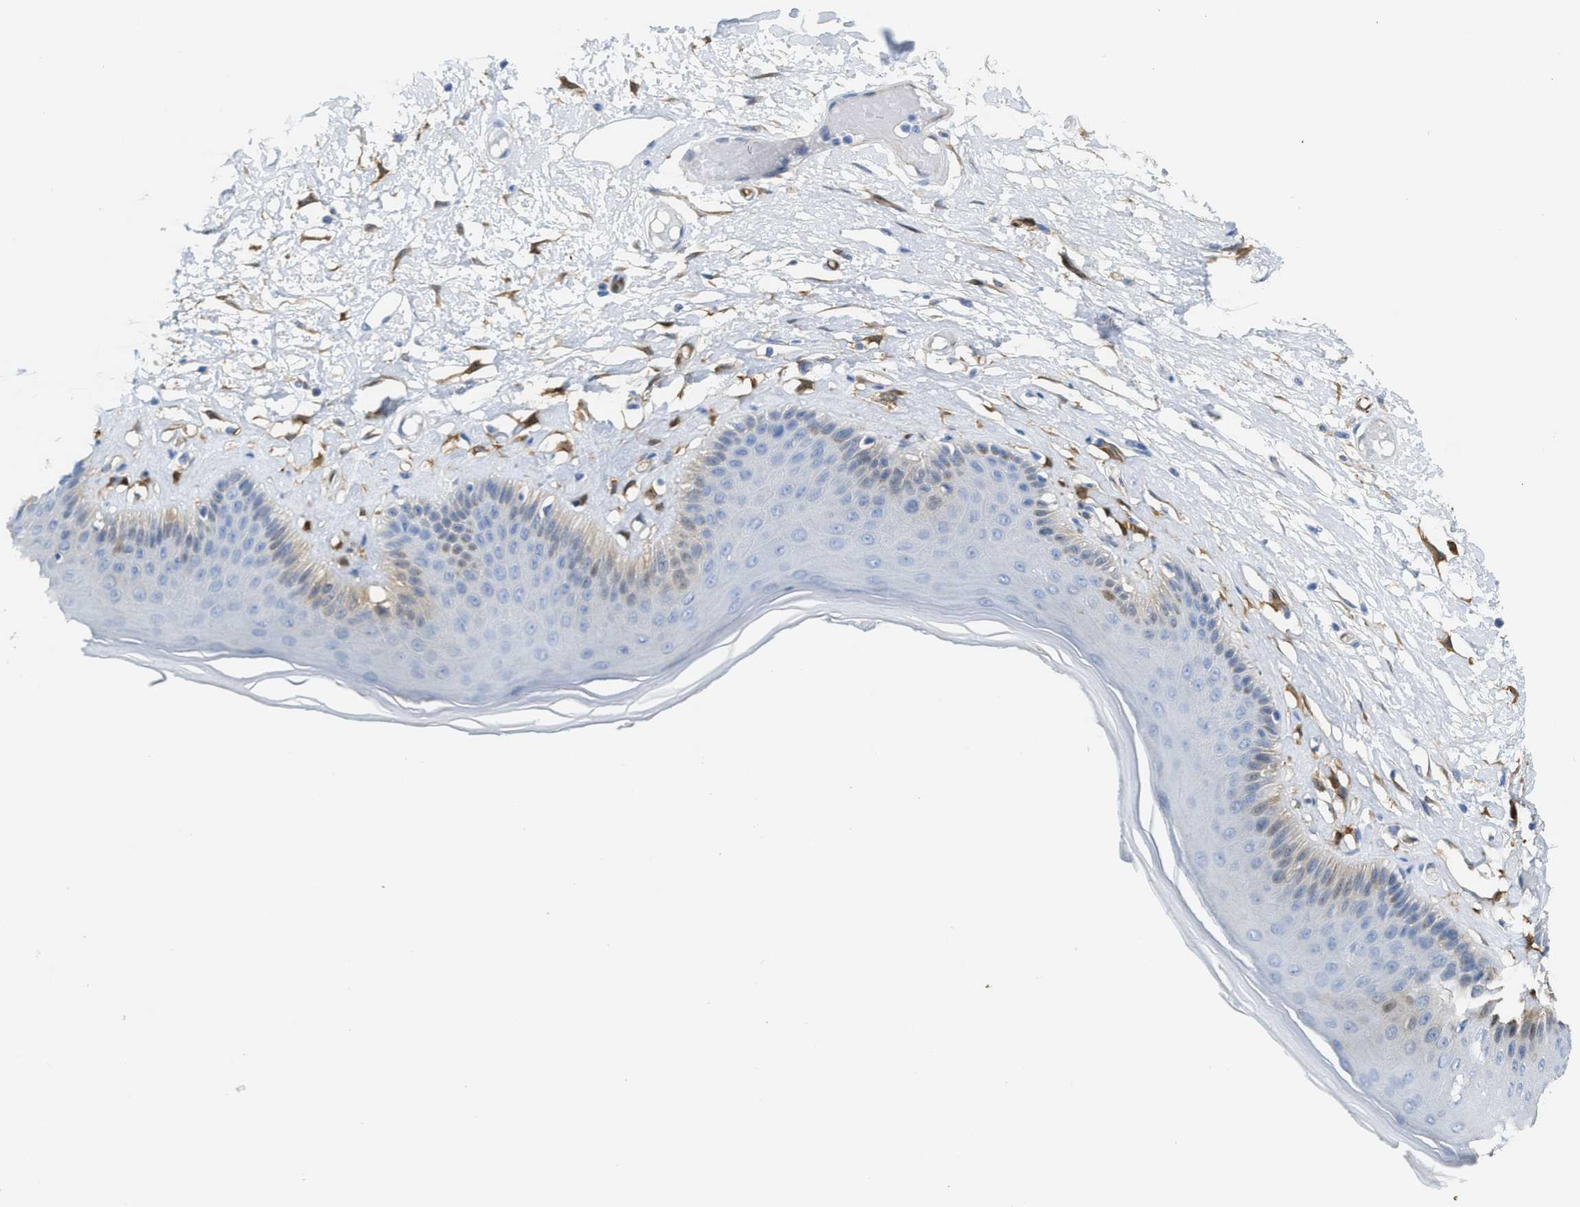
{"staining": {"intensity": "moderate", "quantity": "<25%", "location": "cytoplasmic/membranous,nuclear"}, "tissue": "skin", "cell_type": "Epidermal cells", "image_type": "normal", "snomed": [{"axis": "morphology", "description": "Normal tissue, NOS"}, {"axis": "topography", "description": "Vulva"}], "caption": "This is an image of immunohistochemistry (IHC) staining of unremarkable skin, which shows moderate positivity in the cytoplasmic/membranous,nuclear of epidermal cells.", "gene": "ASS1", "patient": {"sex": "female", "age": 73}}